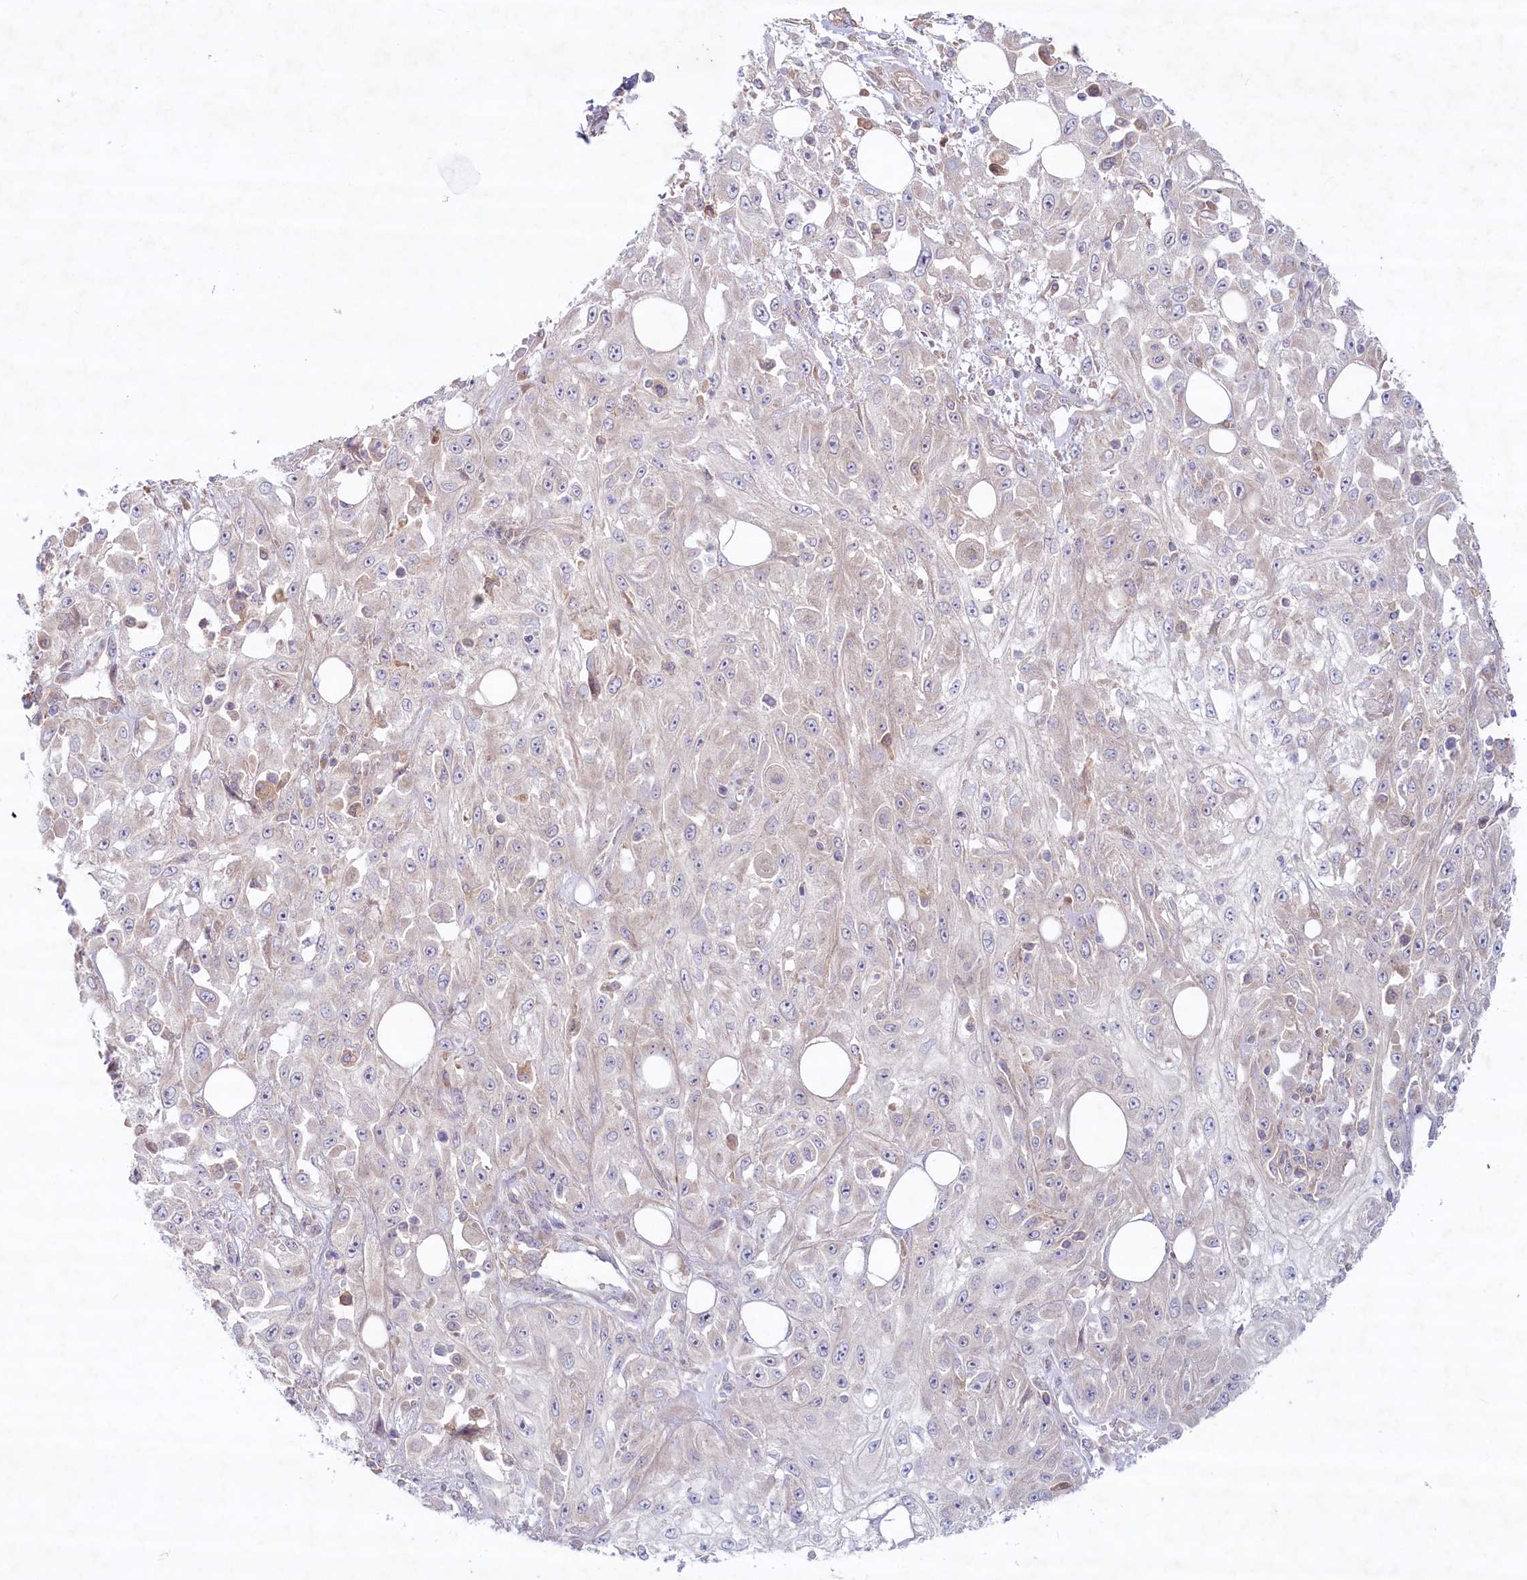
{"staining": {"intensity": "negative", "quantity": "none", "location": "none"}, "tissue": "skin cancer", "cell_type": "Tumor cells", "image_type": "cancer", "snomed": [{"axis": "morphology", "description": "Squamous cell carcinoma, NOS"}, {"axis": "morphology", "description": "Squamous cell carcinoma, metastatic, NOS"}, {"axis": "topography", "description": "Skin"}, {"axis": "topography", "description": "Lymph node"}], "caption": "Human metastatic squamous cell carcinoma (skin) stained for a protein using immunohistochemistry (IHC) demonstrates no staining in tumor cells.", "gene": "TNIP1", "patient": {"sex": "male", "age": 75}}